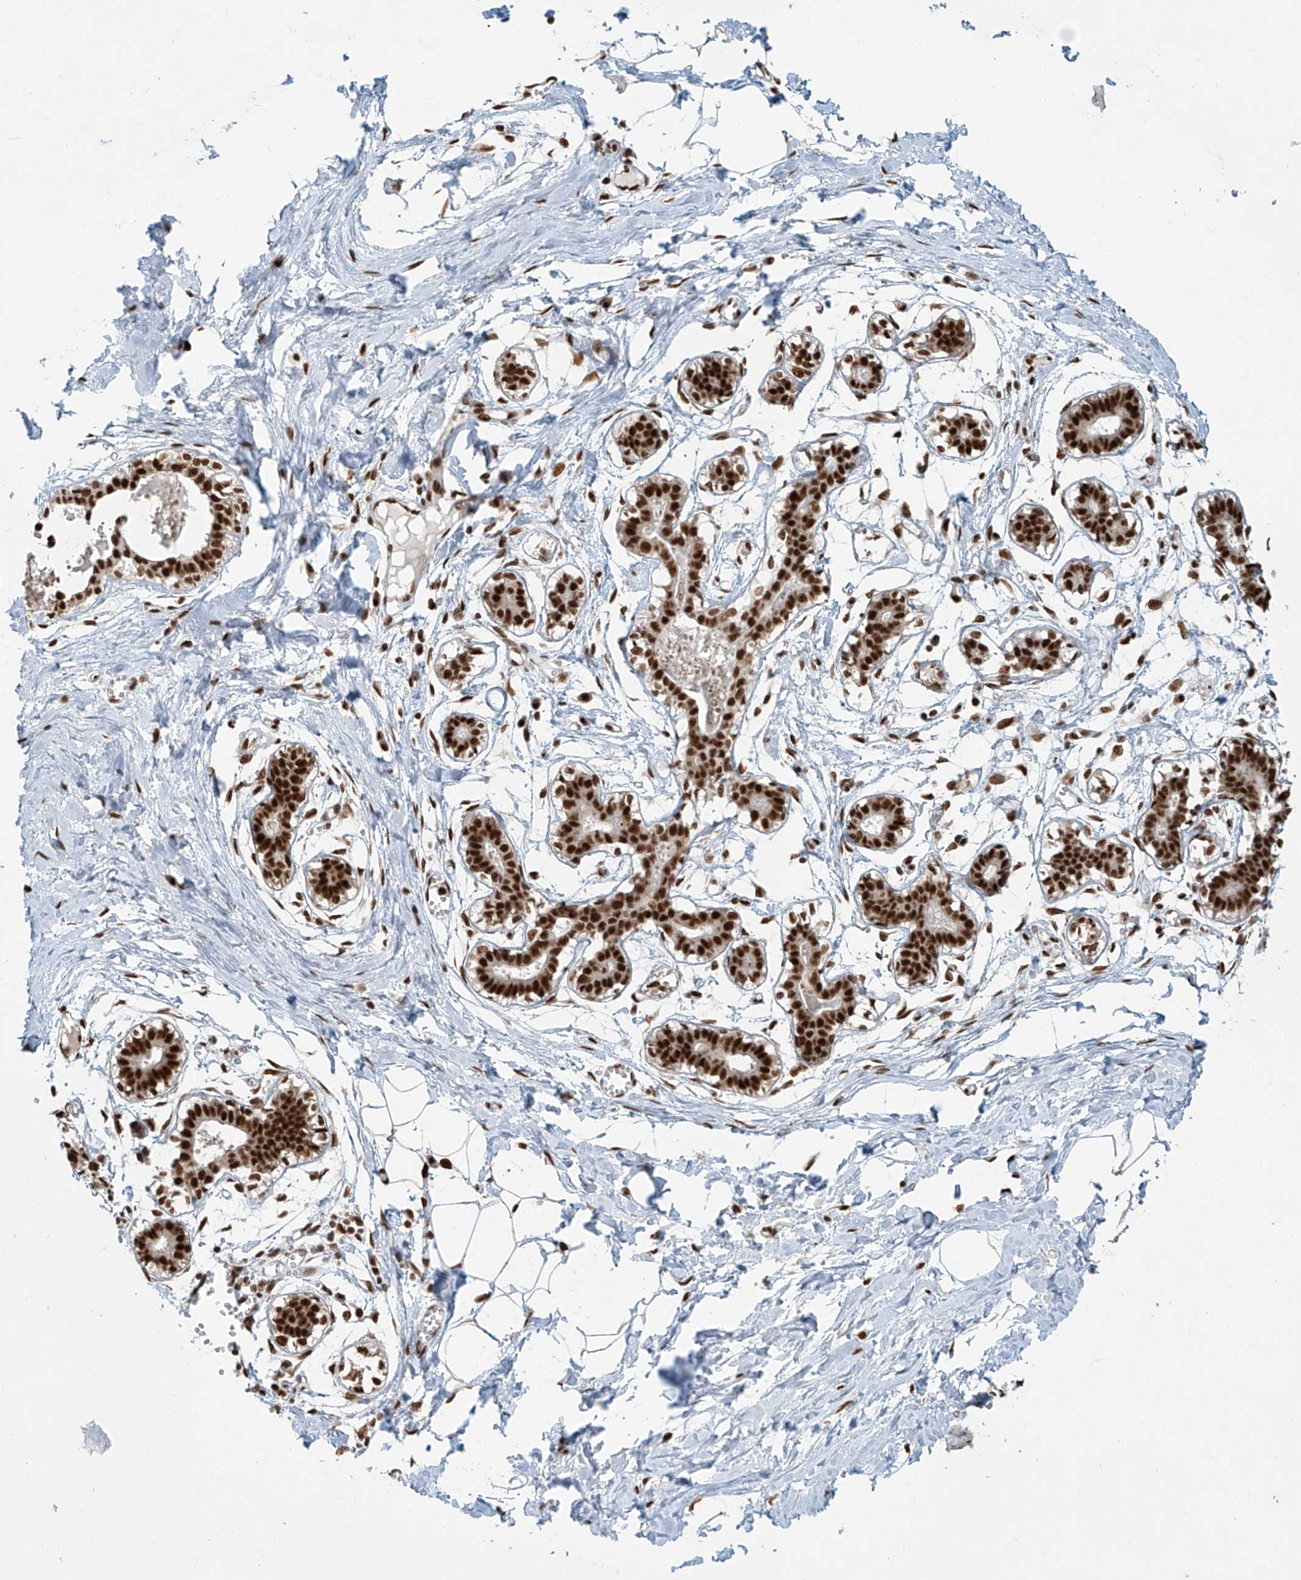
{"staining": {"intensity": "strong", "quantity": ">75%", "location": "nuclear"}, "tissue": "breast", "cell_type": "Adipocytes", "image_type": "normal", "snomed": [{"axis": "morphology", "description": "Normal tissue, NOS"}, {"axis": "topography", "description": "Breast"}], "caption": "Breast stained for a protein (brown) displays strong nuclear positive expression in about >75% of adipocytes.", "gene": "FAM193B", "patient": {"sex": "female", "age": 27}}